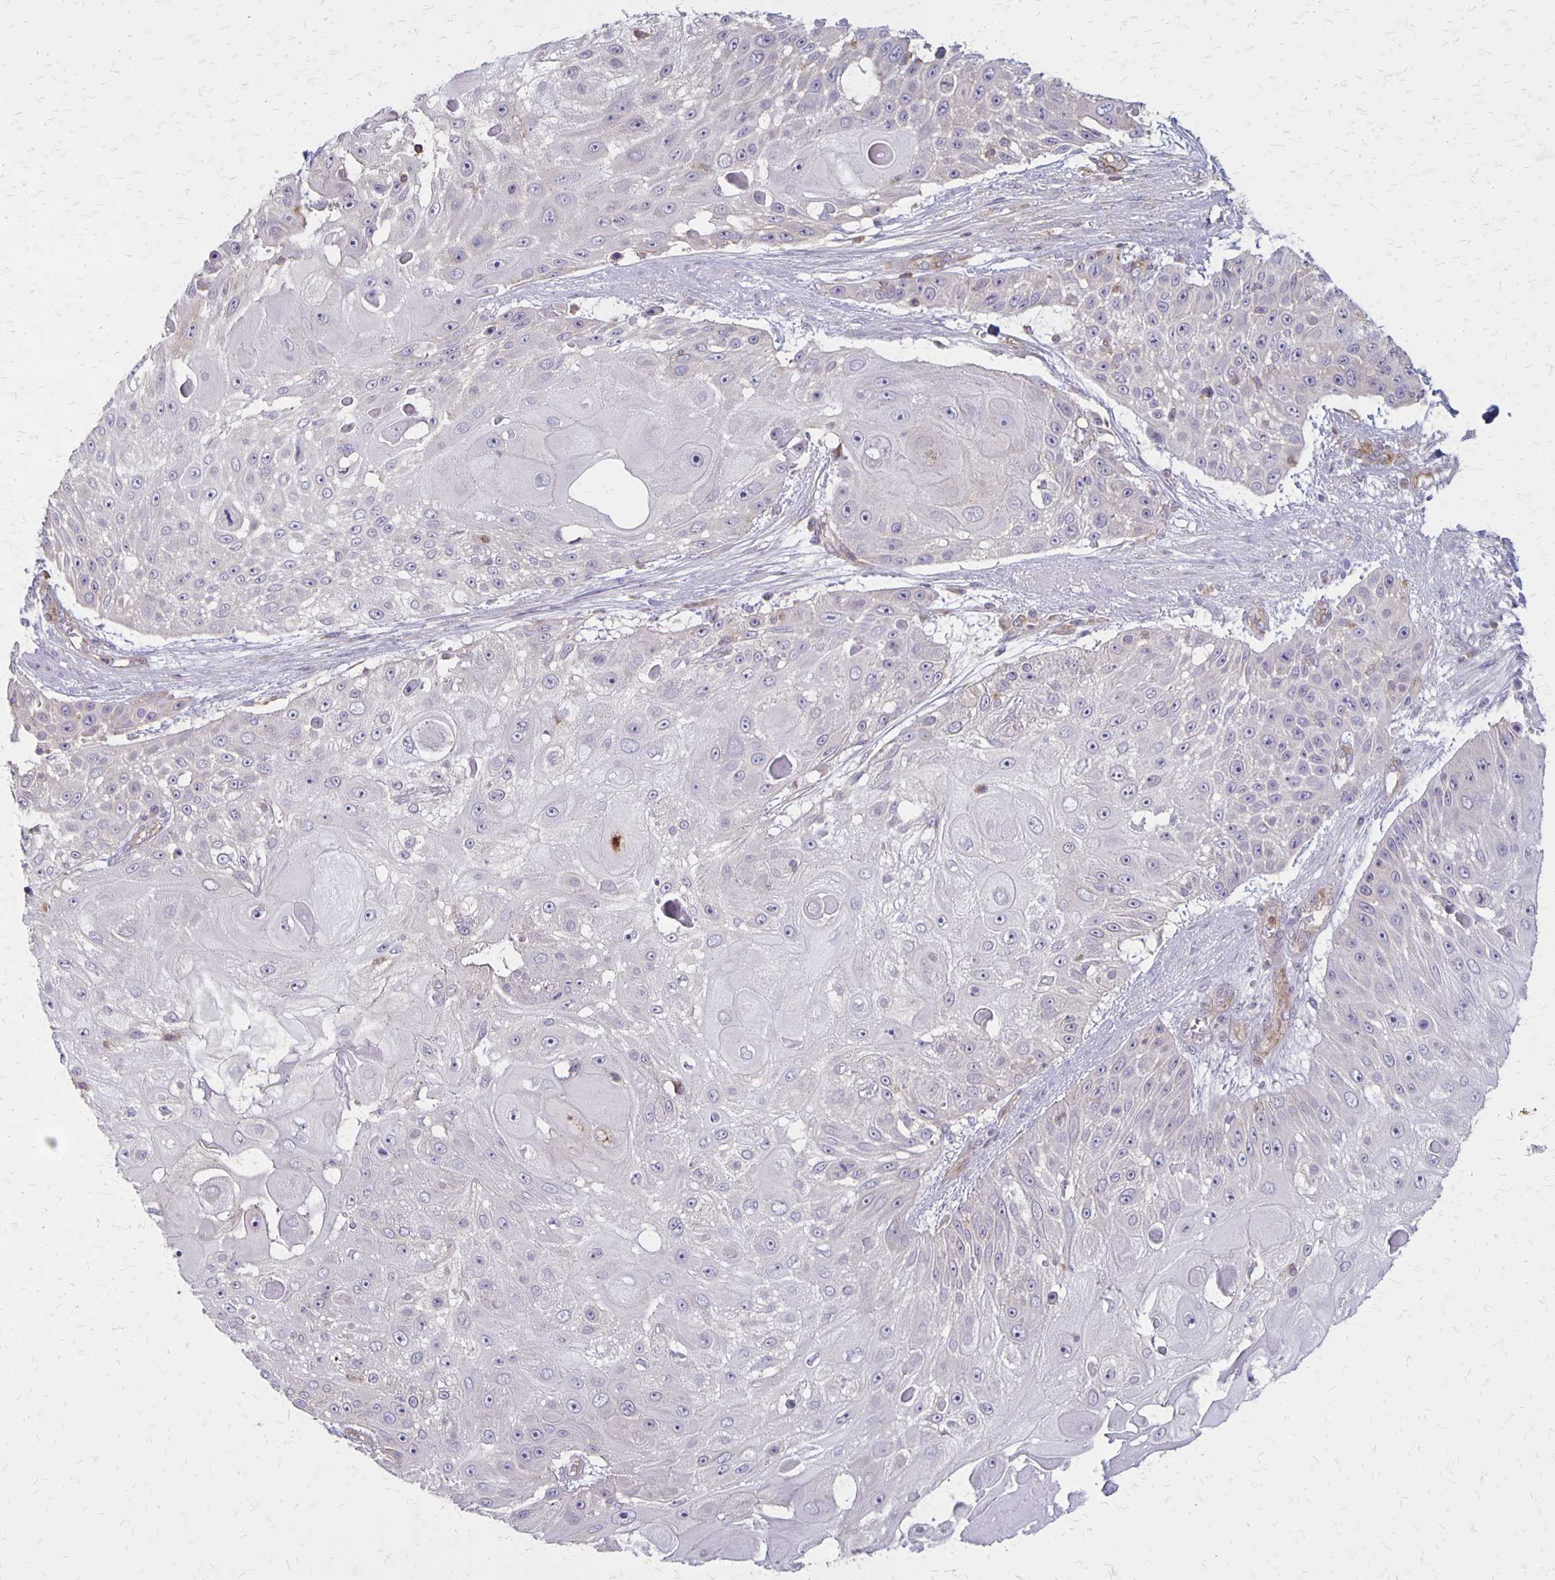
{"staining": {"intensity": "negative", "quantity": "none", "location": "none"}, "tissue": "skin cancer", "cell_type": "Tumor cells", "image_type": "cancer", "snomed": [{"axis": "morphology", "description": "Squamous cell carcinoma, NOS"}, {"axis": "topography", "description": "Skin"}], "caption": "Squamous cell carcinoma (skin) was stained to show a protein in brown. There is no significant positivity in tumor cells.", "gene": "SEPTIN5", "patient": {"sex": "female", "age": 86}}